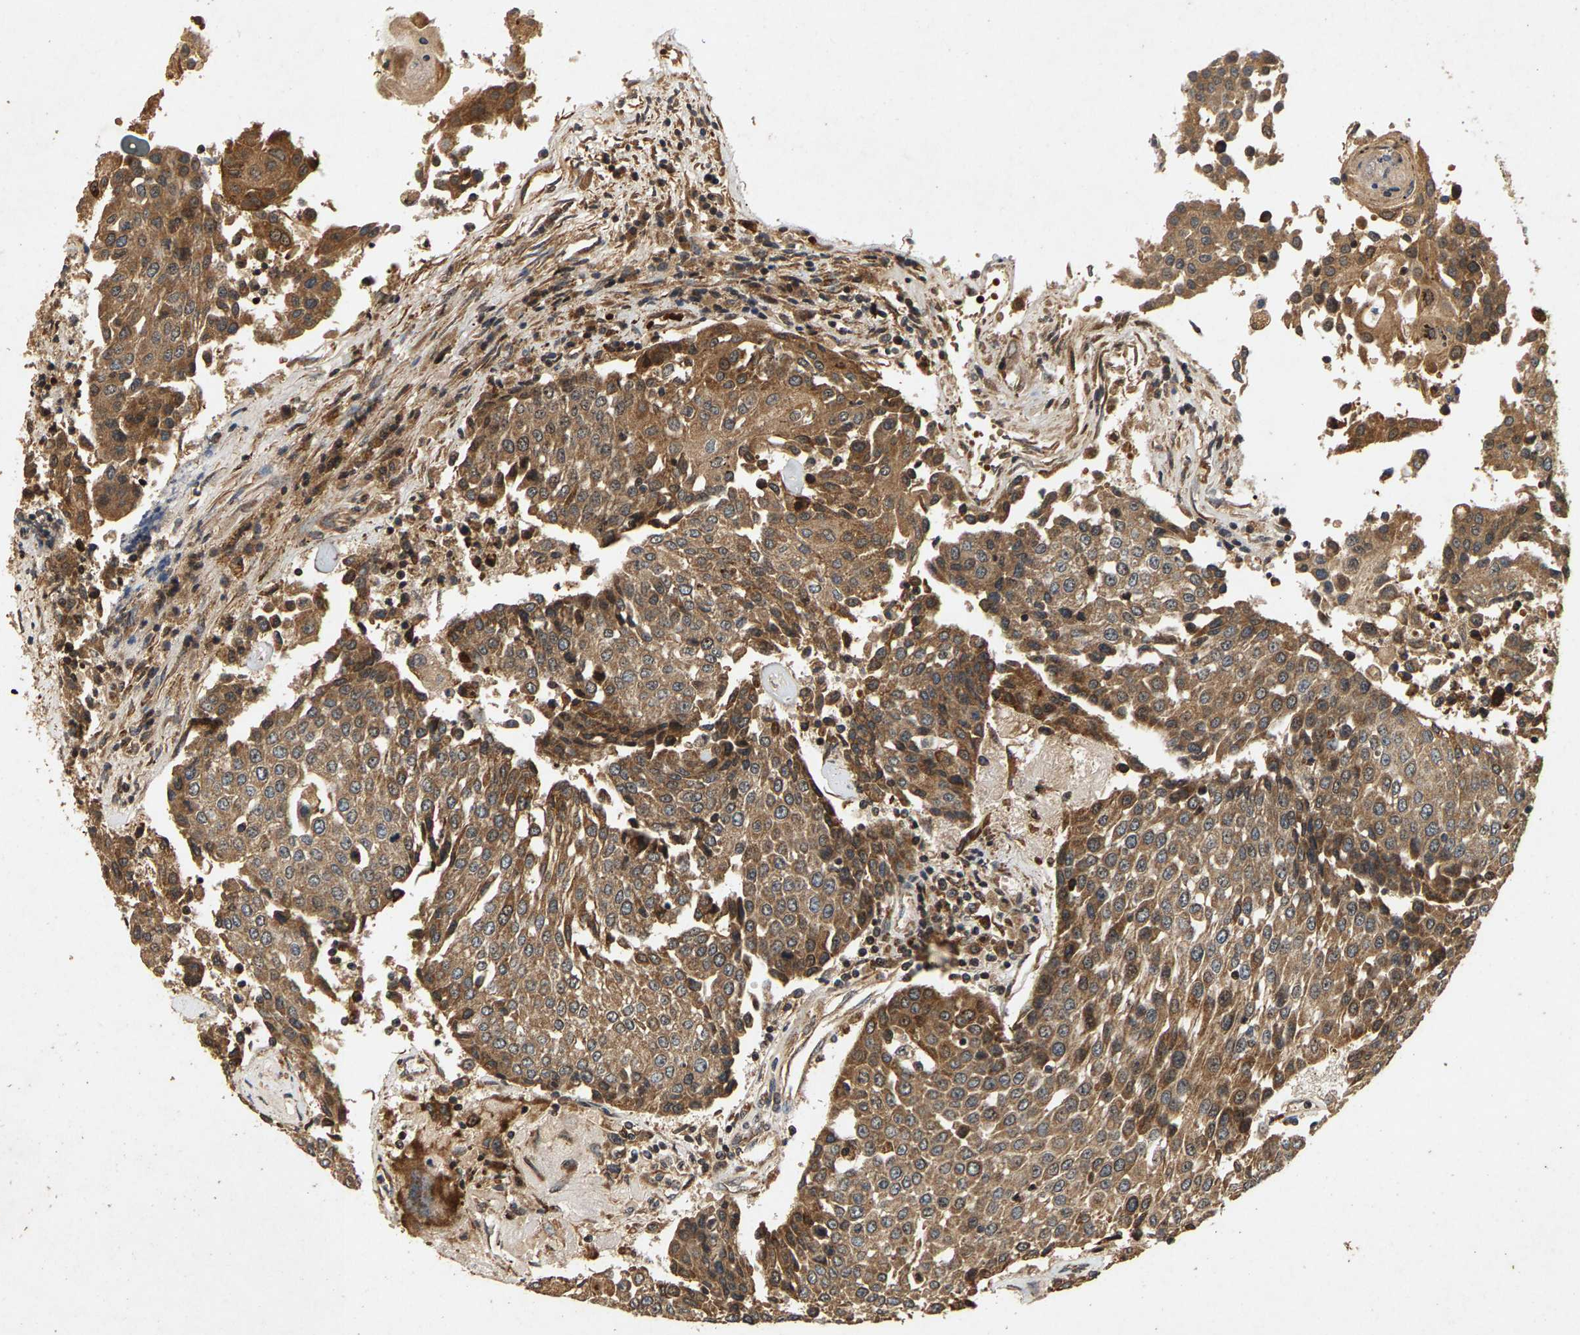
{"staining": {"intensity": "moderate", "quantity": ">75%", "location": "cytoplasmic/membranous"}, "tissue": "urothelial cancer", "cell_type": "Tumor cells", "image_type": "cancer", "snomed": [{"axis": "morphology", "description": "Urothelial carcinoma, High grade"}, {"axis": "topography", "description": "Urinary bladder"}], "caption": "Immunohistochemistry photomicrograph of urothelial carcinoma (high-grade) stained for a protein (brown), which displays medium levels of moderate cytoplasmic/membranous positivity in about >75% of tumor cells.", "gene": "CIDEC", "patient": {"sex": "female", "age": 85}}